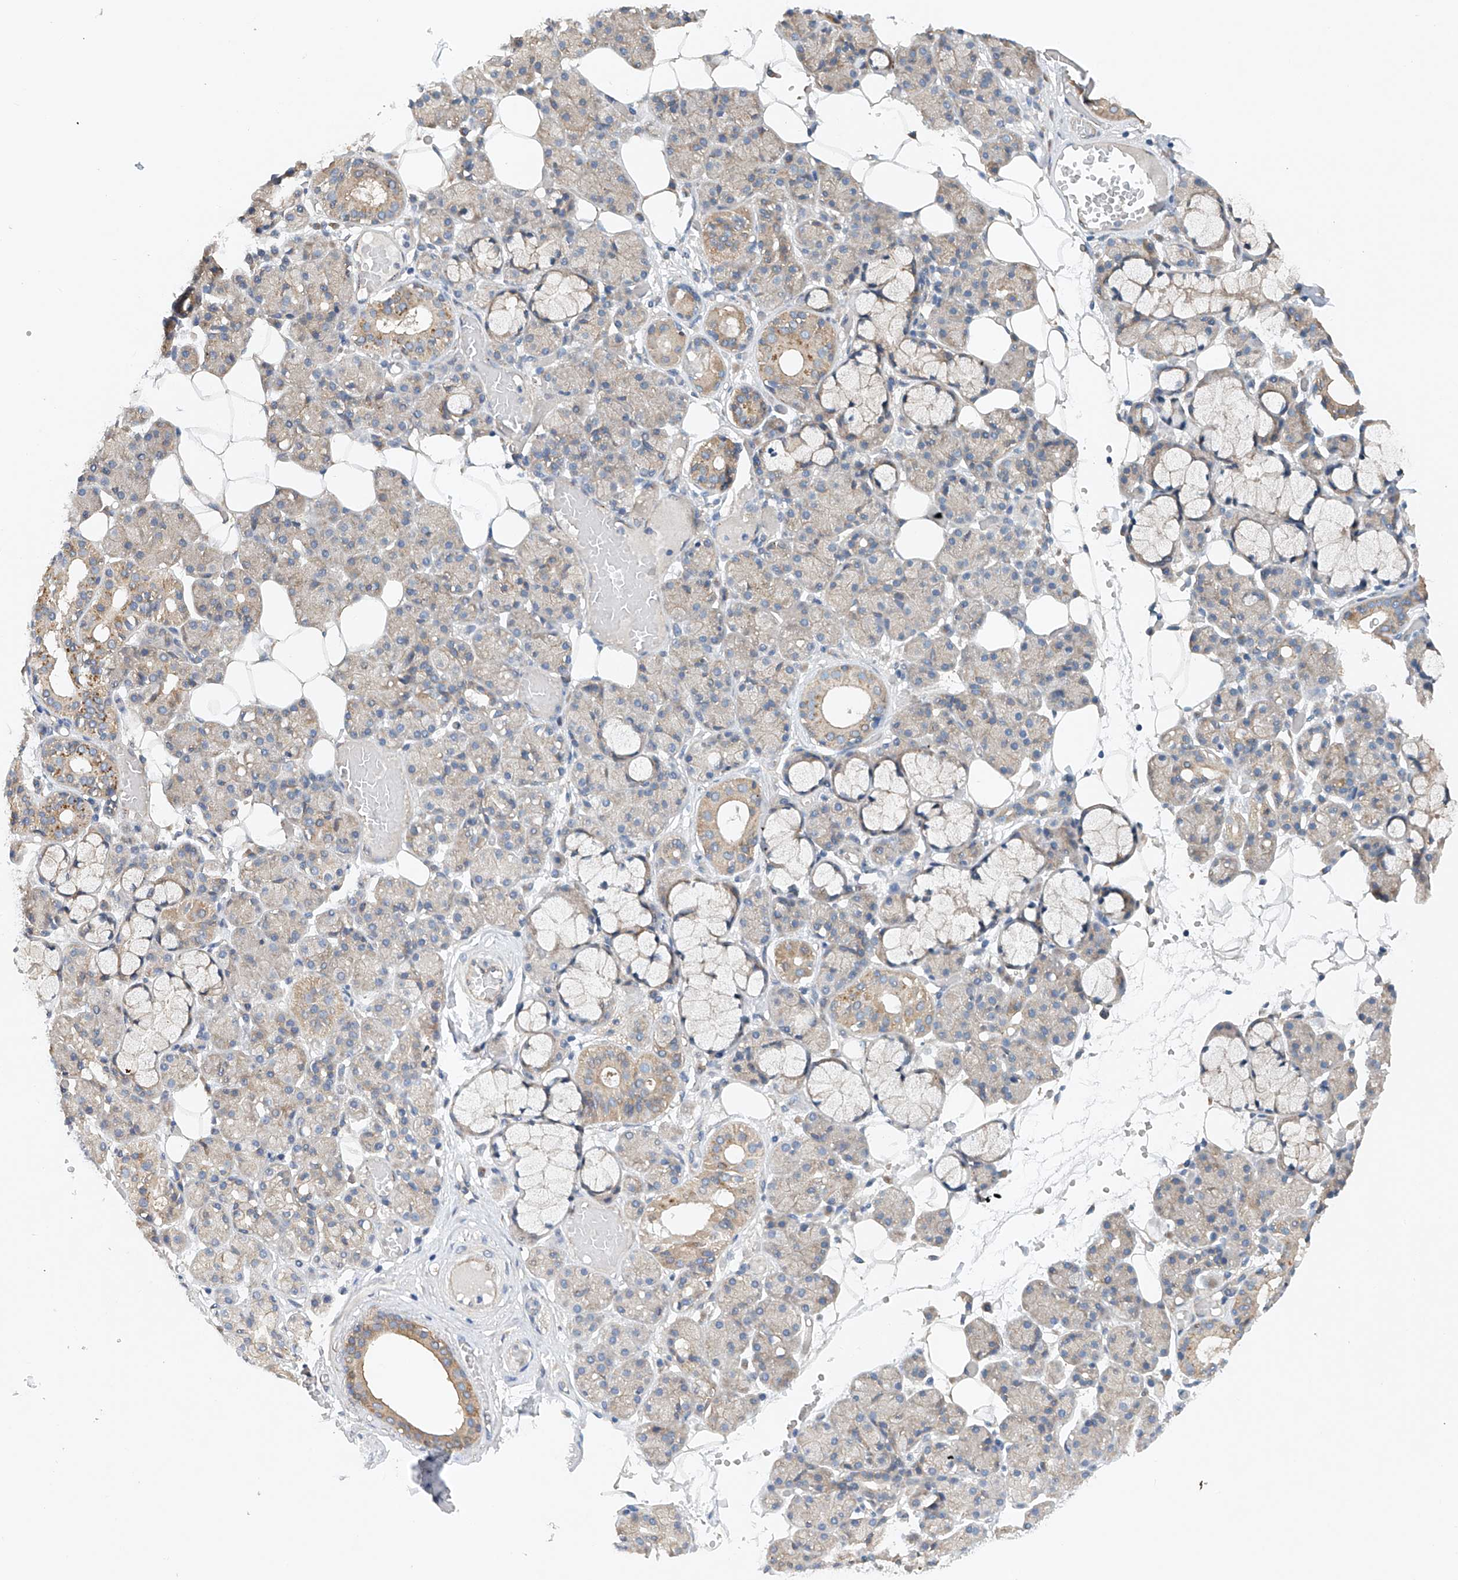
{"staining": {"intensity": "moderate", "quantity": "<25%", "location": "cytoplasmic/membranous"}, "tissue": "salivary gland", "cell_type": "Glandular cells", "image_type": "normal", "snomed": [{"axis": "morphology", "description": "Normal tissue, NOS"}, {"axis": "topography", "description": "Salivary gland"}], "caption": "Glandular cells reveal low levels of moderate cytoplasmic/membranous expression in approximately <25% of cells in normal salivary gland.", "gene": "CEP85L", "patient": {"sex": "male", "age": 63}}